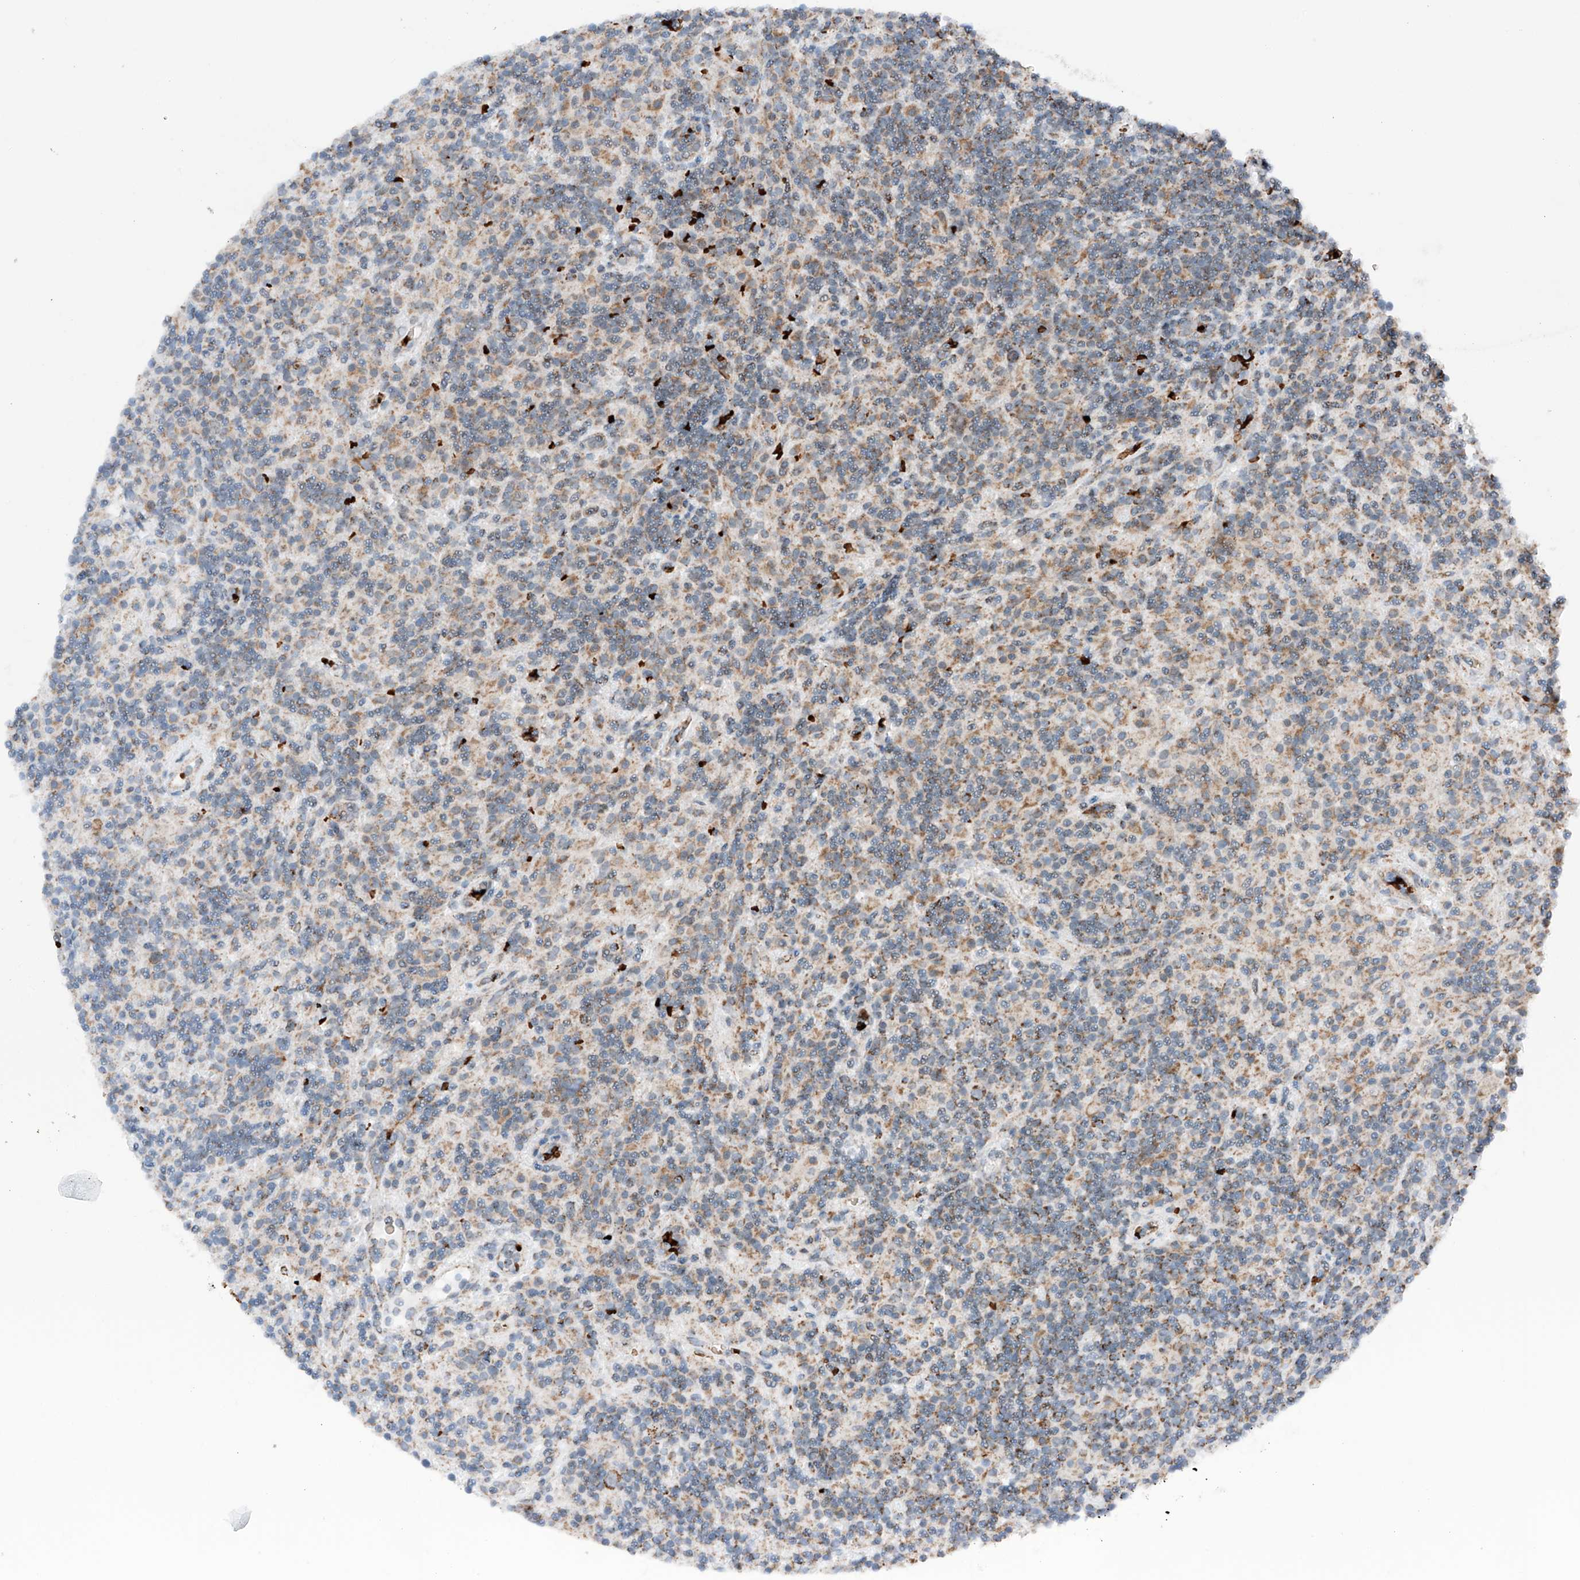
{"staining": {"intensity": "moderate", "quantity": ">75%", "location": "cytoplasmic/membranous"}, "tissue": "lymphoma", "cell_type": "Tumor cells", "image_type": "cancer", "snomed": [{"axis": "morphology", "description": "Hodgkin's disease, NOS"}, {"axis": "topography", "description": "Lymph node"}], "caption": "Hodgkin's disease tissue shows moderate cytoplasmic/membranous expression in about >75% of tumor cells", "gene": "ZSCAN29", "patient": {"sex": "male", "age": 70}}